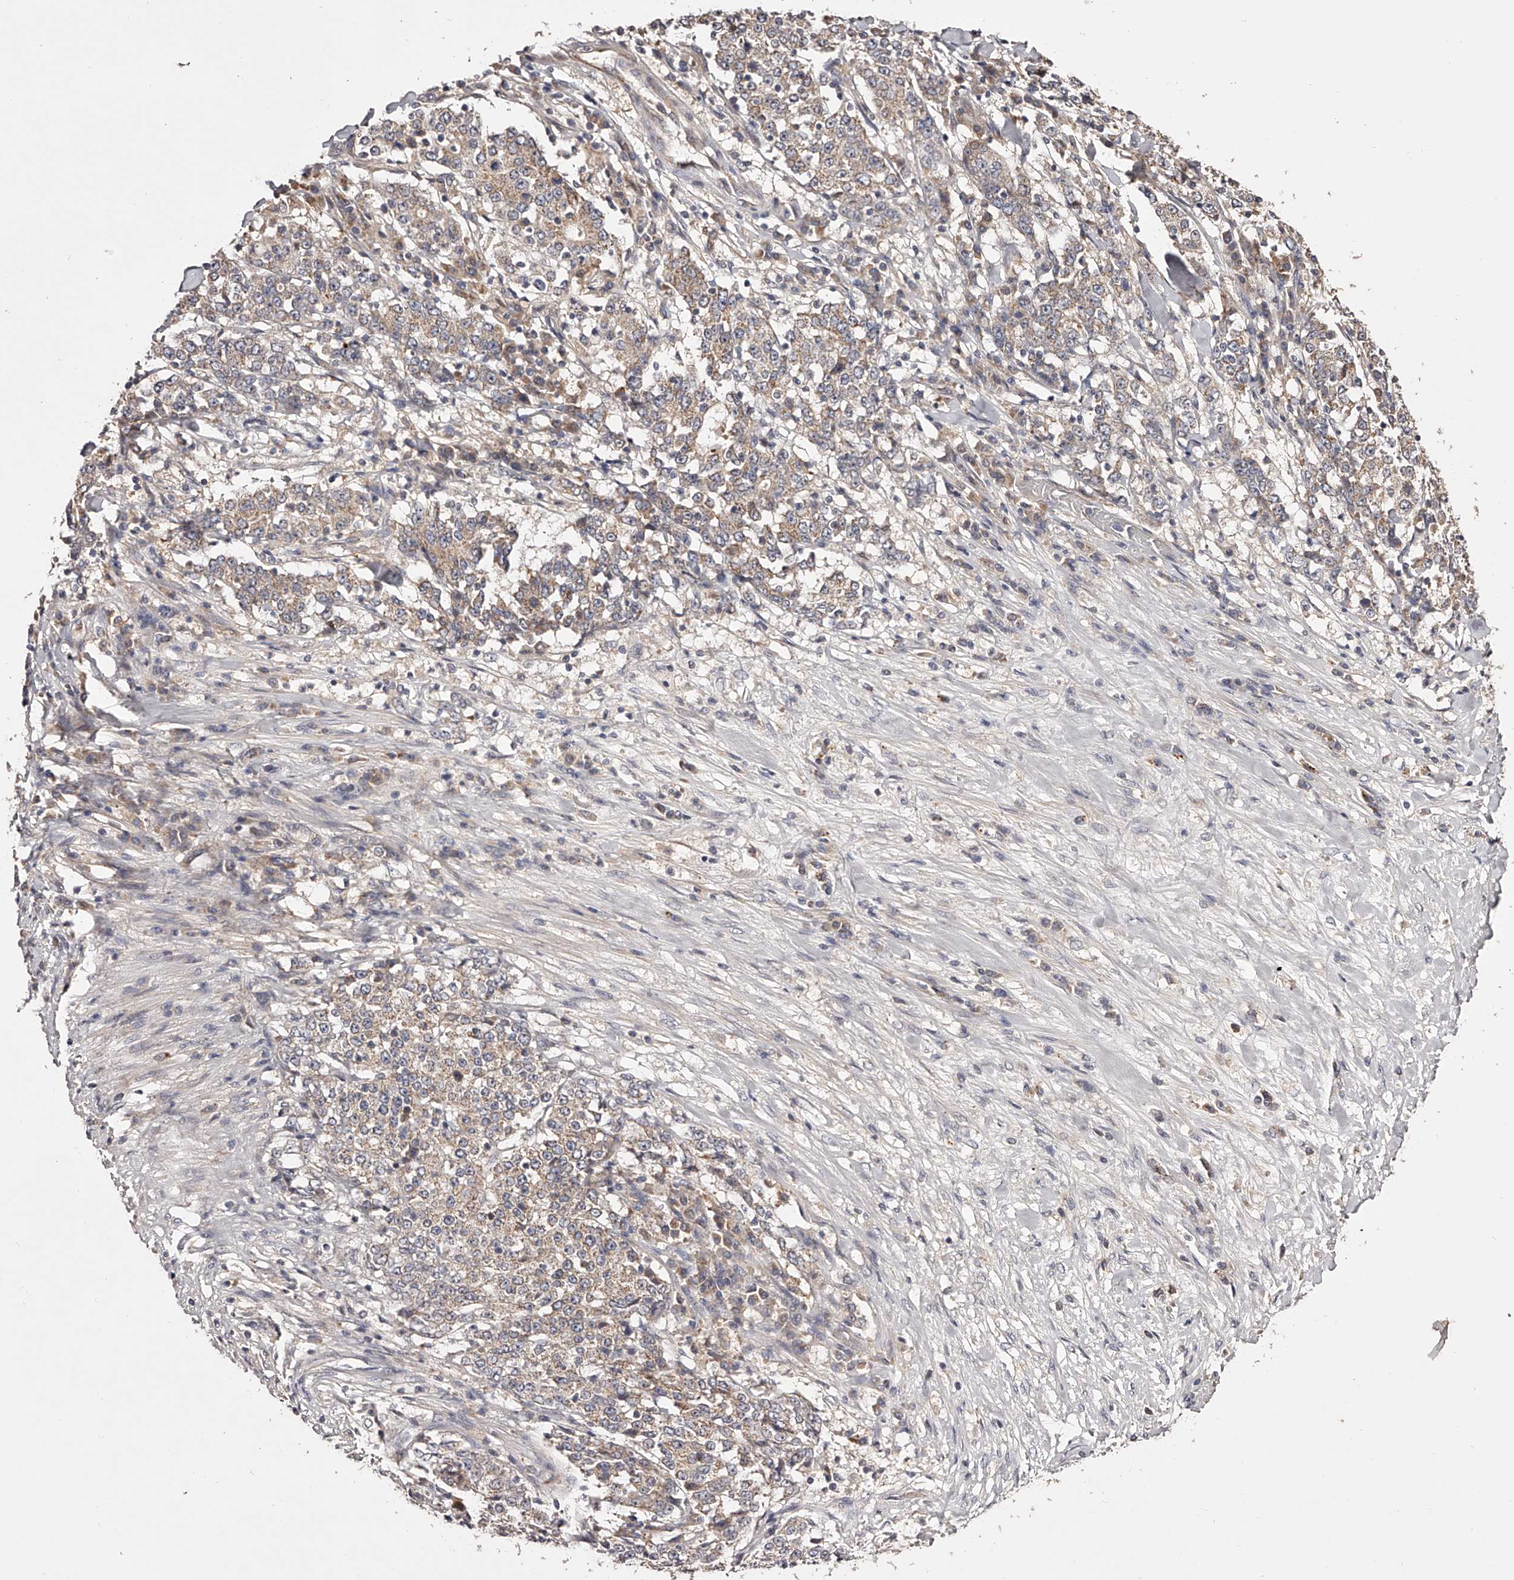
{"staining": {"intensity": "moderate", "quantity": ">75%", "location": "cytoplasmic/membranous"}, "tissue": "stomach cancer", "cell_type": "Tumor cells", "image_type": "cancer", "snomed": [{"axis": "morphology", "description": "Adenocarcinoma, NOS"}, {"axis": "topography", "description": "Stomach"}], "caption": "Protein expression analysis of stomach cancer (adenocarcinoma) reveals moderate cytoplasmic/membranous positivity in approximately >75% of tumor cells.", "gene": "ODF2L", "patient": {"sex": "male", "age": 59}}